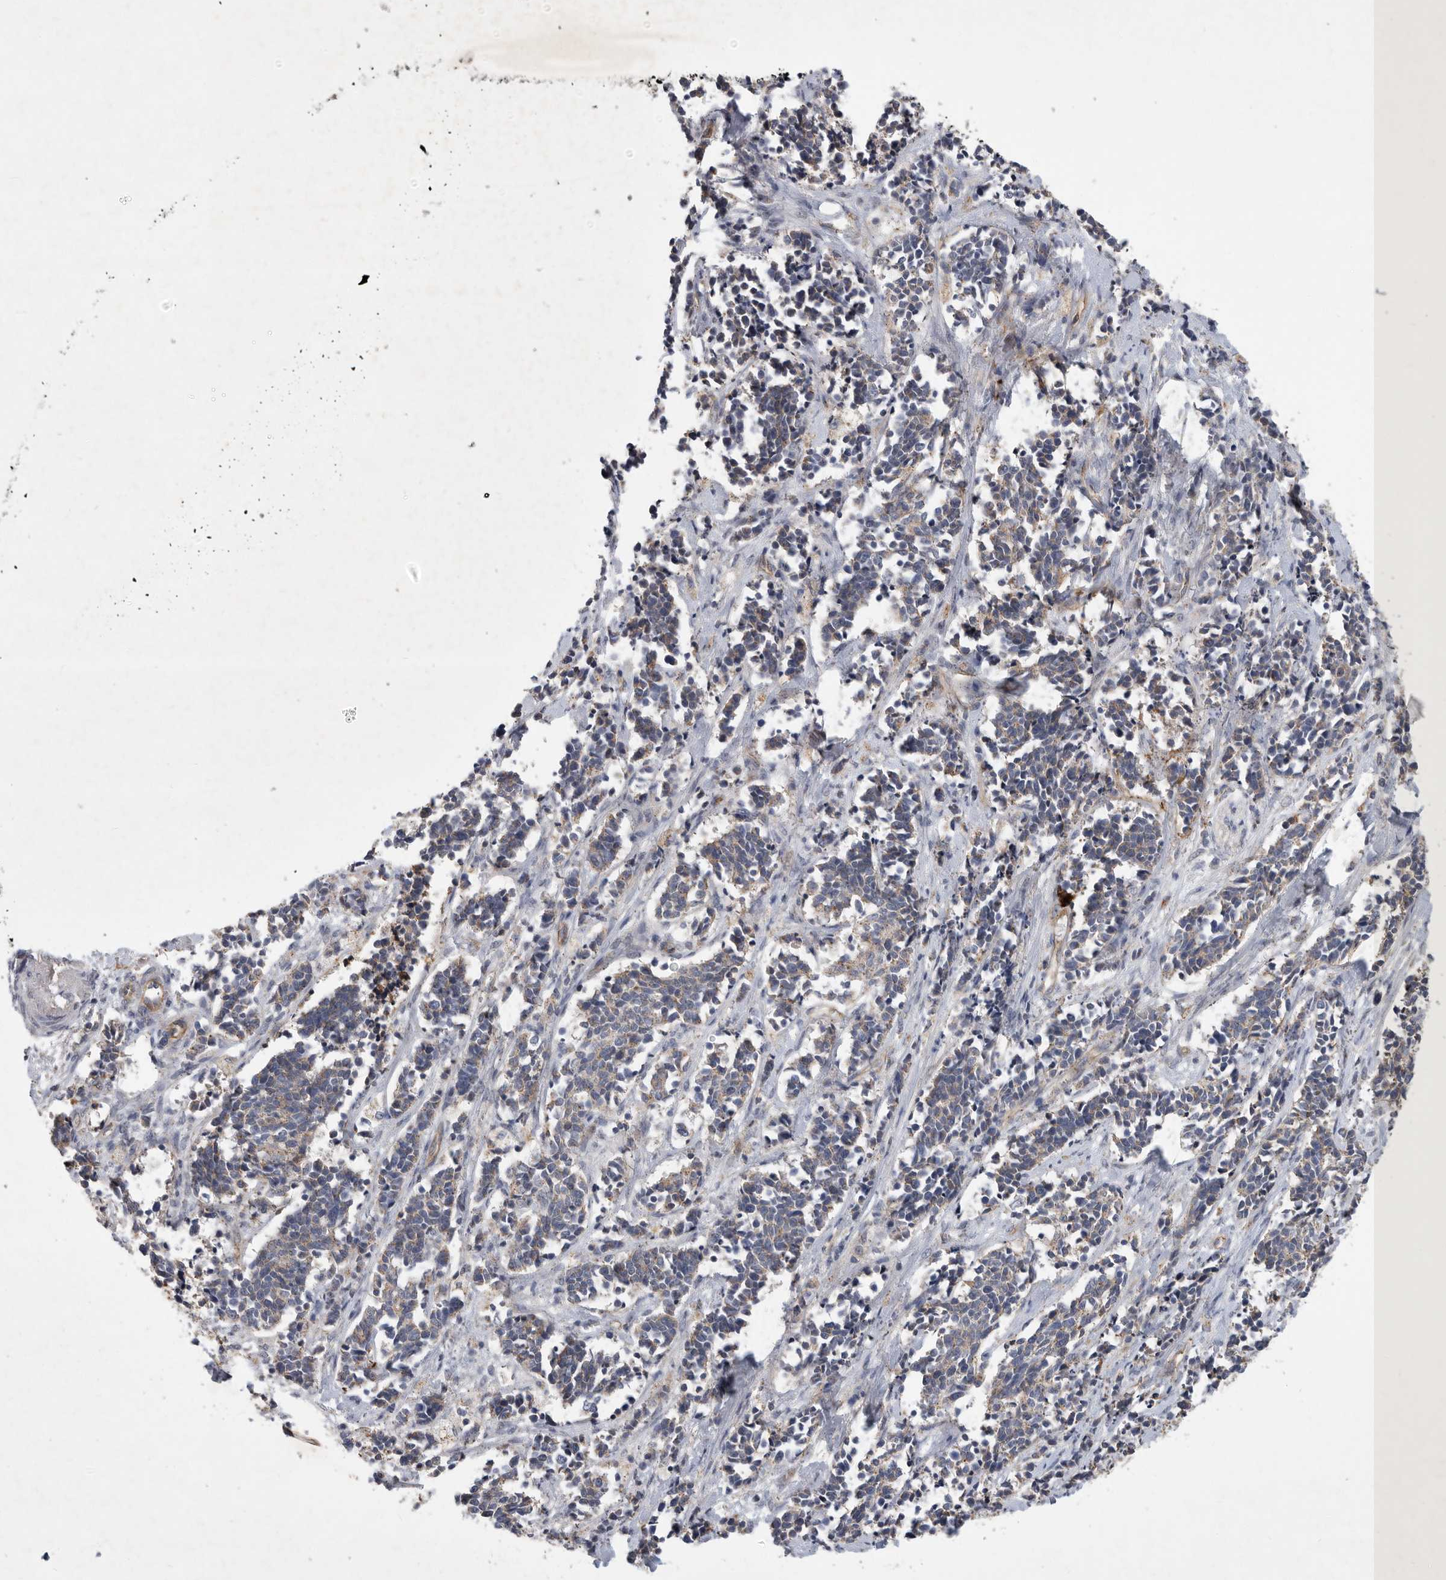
{"staining": {"intensity": "negative", "quantity": "none", "location": "none"}, "tissue": "cervical cancer", "cell_type": "Tumor cells", "image_type": "cancer", "snomed": [{"axis": "morphology", "description": "Normal tissue, NOS"}, {"axis": "morphology", "description": "Squamous cell carcinoma, NOS"}, {"axis": "topography", "description": "Cervix"}], "caption": "A high-resolution image shows immunohistochemistry (IHC) staining of squamous cell carcinoma (cervical), which demonstrates no significant expression in tumor cells.", "gene": "MLPH", "patient": {"sex": "female", "age": 35}}